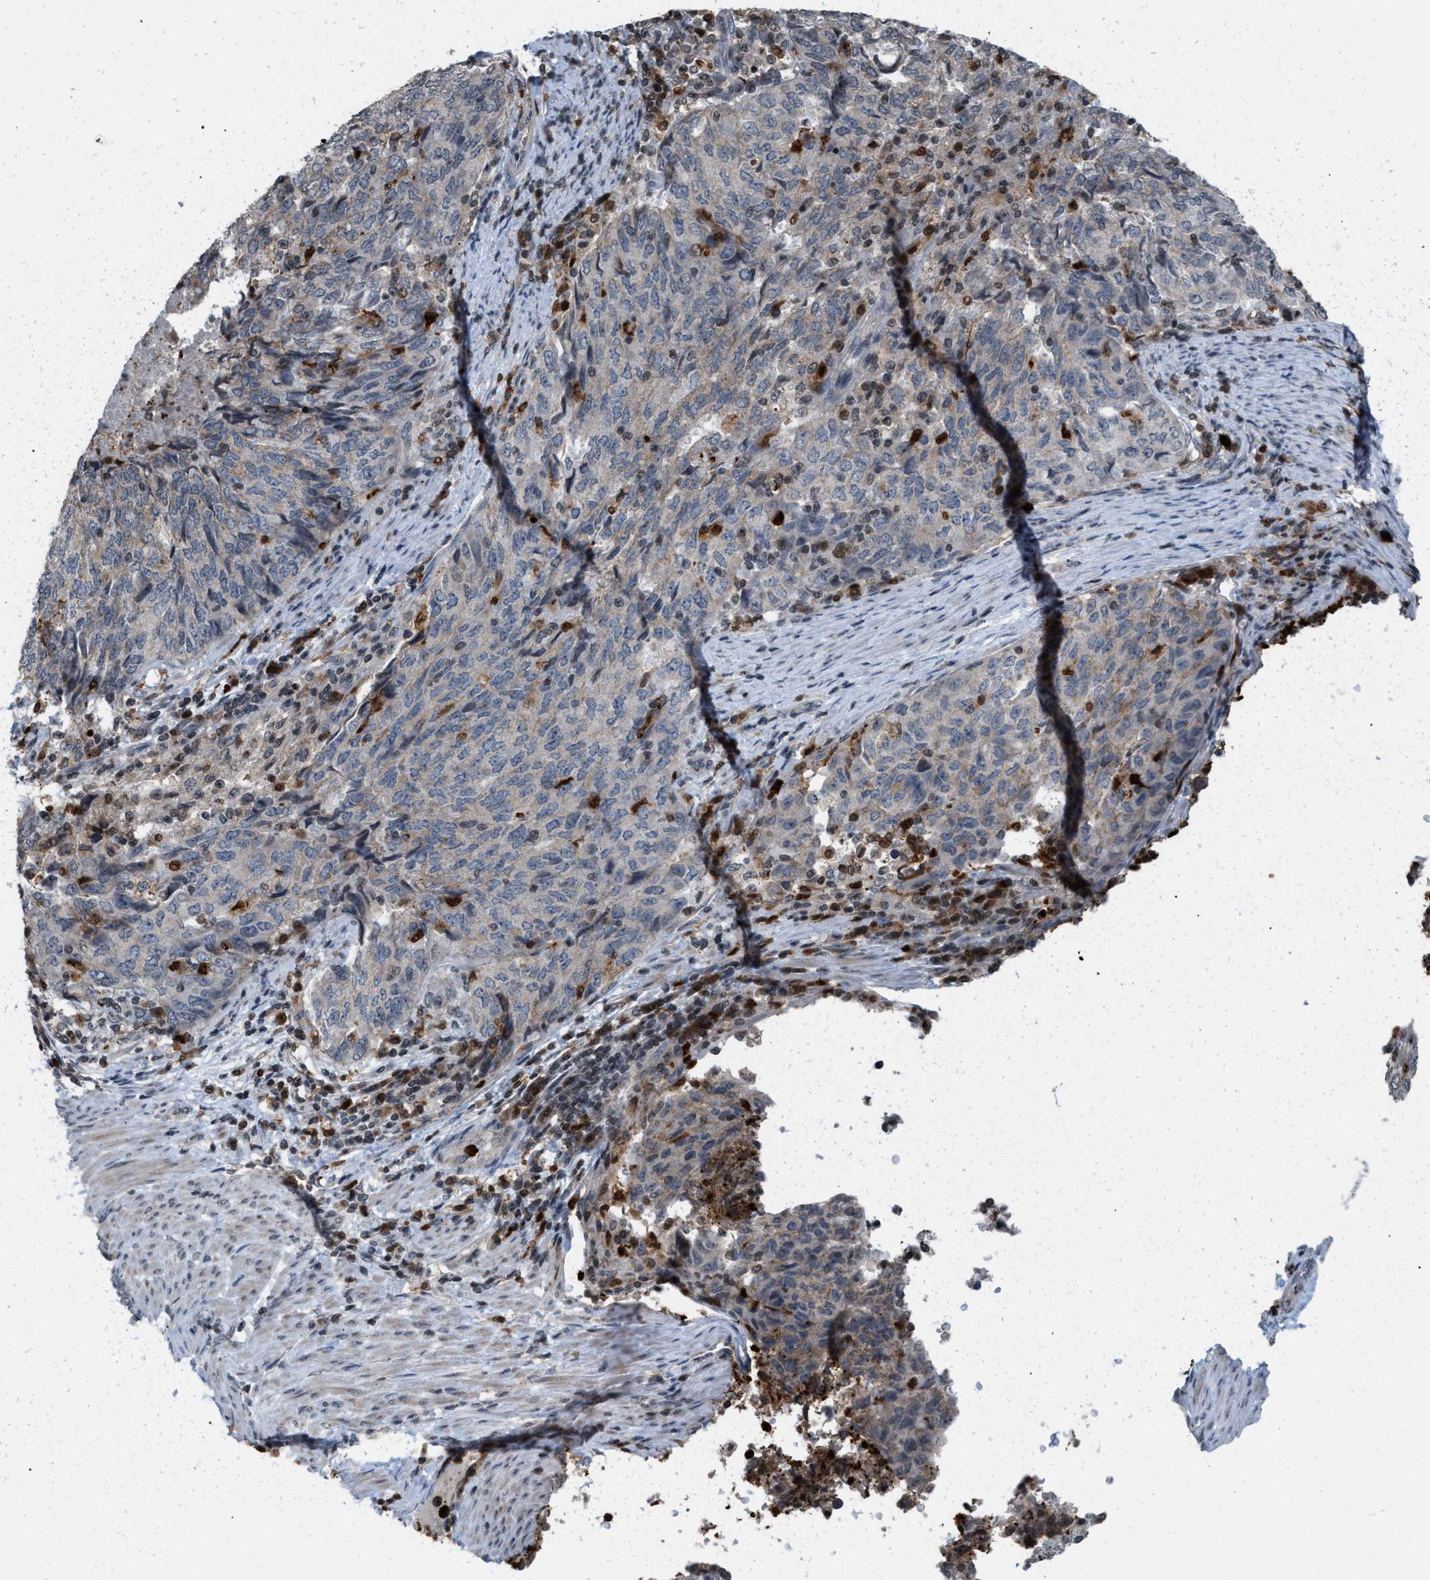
{"staining": {"intensity": "weak", "quantity": "<25%", "location": "cytoplasmic/membranous"}, "tissue": "endometrial cancer", "cell_type": "Tumor cells", "image_type": "cancer", "snomed": [{"axis": "morphology", "description": "Adenocarcinoma, NOS"}, {"axis": "topography", "description": "Endometrium"}], "caption": "Tumor cells are negative for protein expression in human adenocarcinoma (endometrial).", "gene": "PRUNE2", "patient": {"sex": "female", "age": 80}}